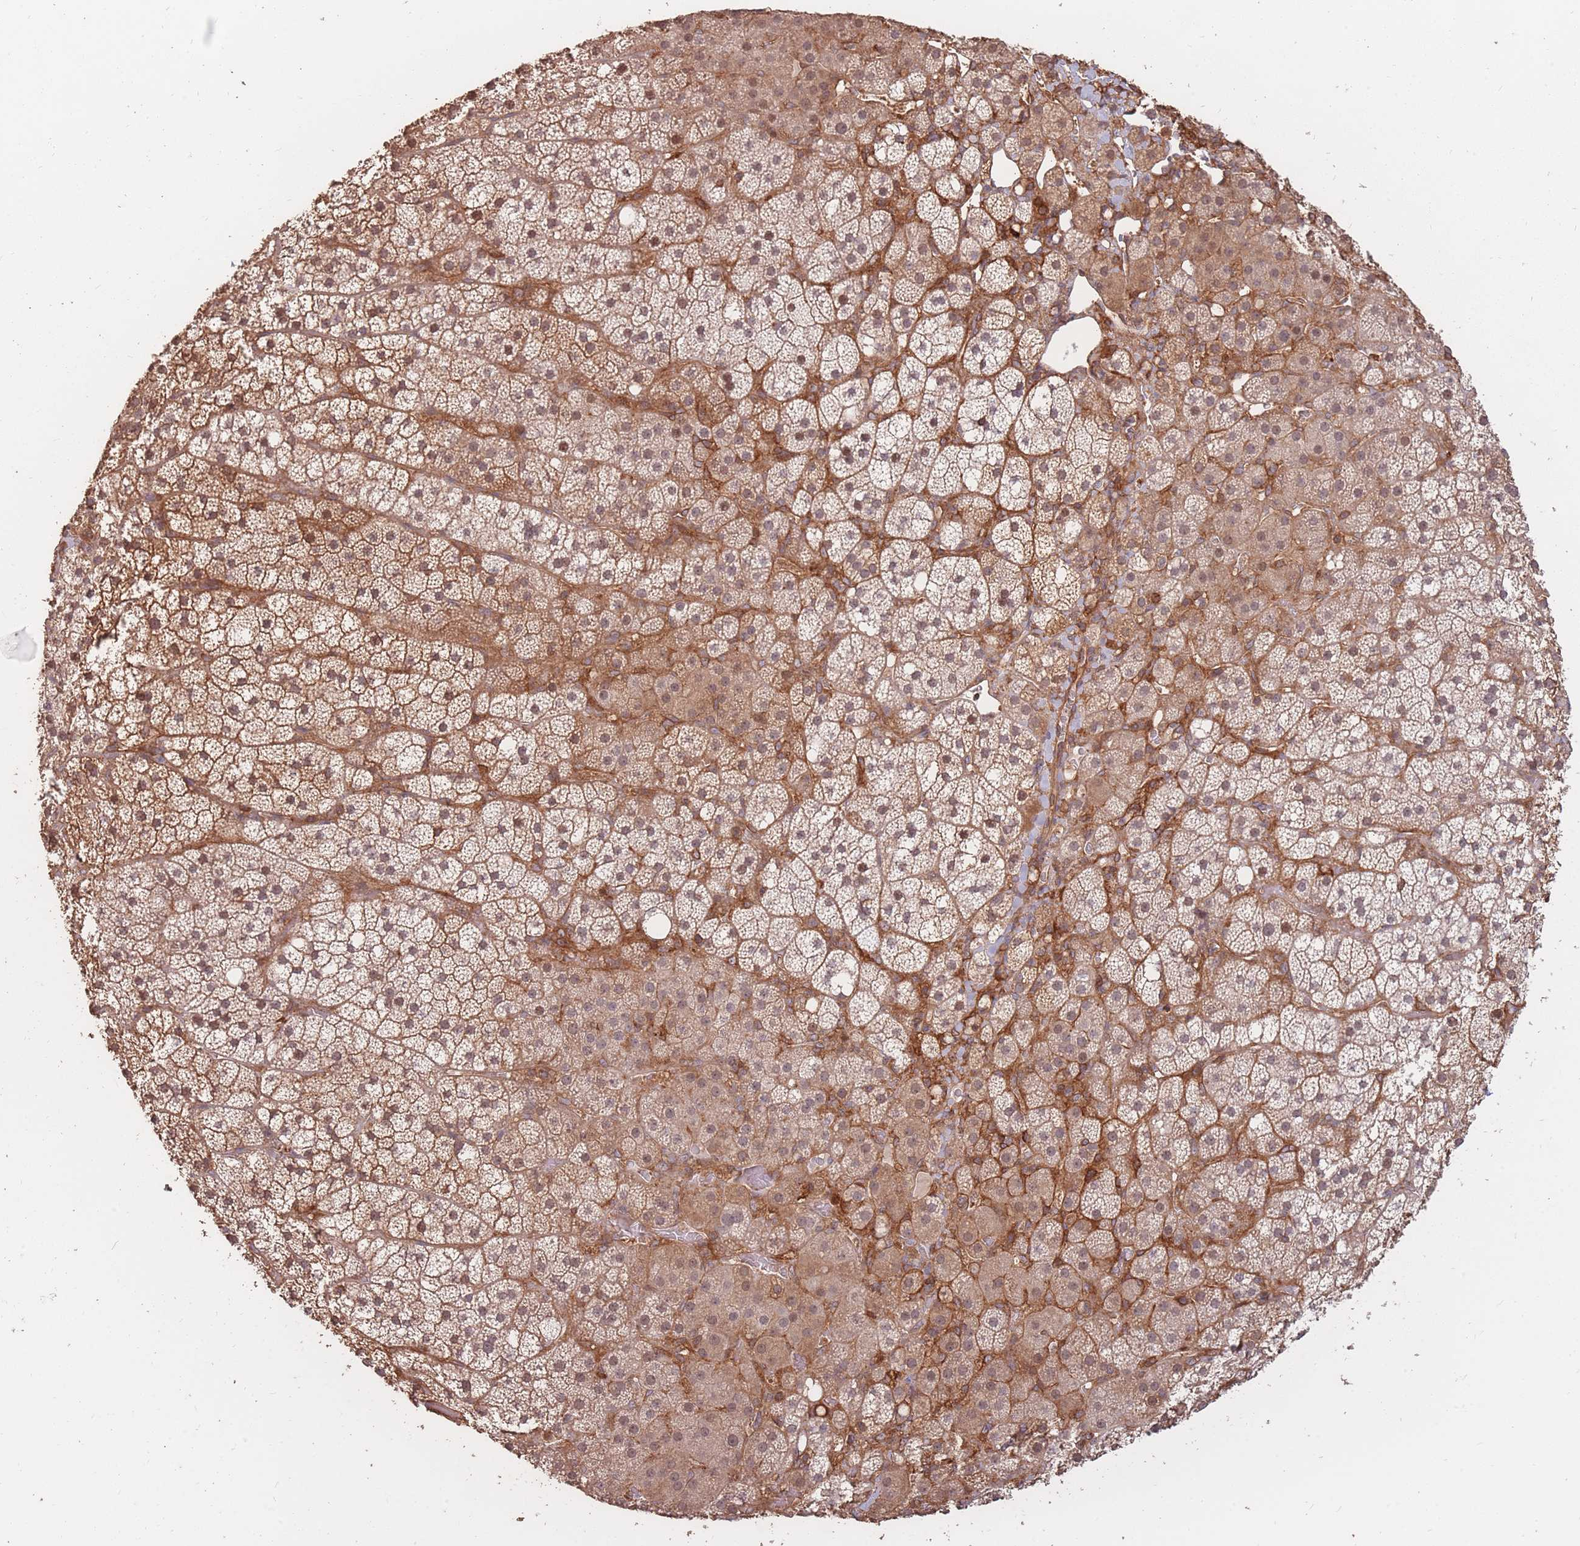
{"staining": {"intensity": "moderate", "quantity": ">75%", "location": "cytoplasmic/membranous"}, "tissue": "adrenal gland", "cell_type": "Glandular cells", "image_type": "normal", "snomed": [{"axis": "morphology", "description": "Normal tissue, NOS"}, {"axis": "topography", "description": "Adrenal gland"}], "caption": "High-magnification brightfield microscopy of normal adrenal gland stained with DAB (brown) and counterstained with hematoxylin (blue). glandular cells exhibit moderate cytoplasmic/membranous positivity is present in approximately>75% of cells. Nuclei are stained in blue.", "gene": "PLS3", "patient": {"sex": "male", "age": 53}}